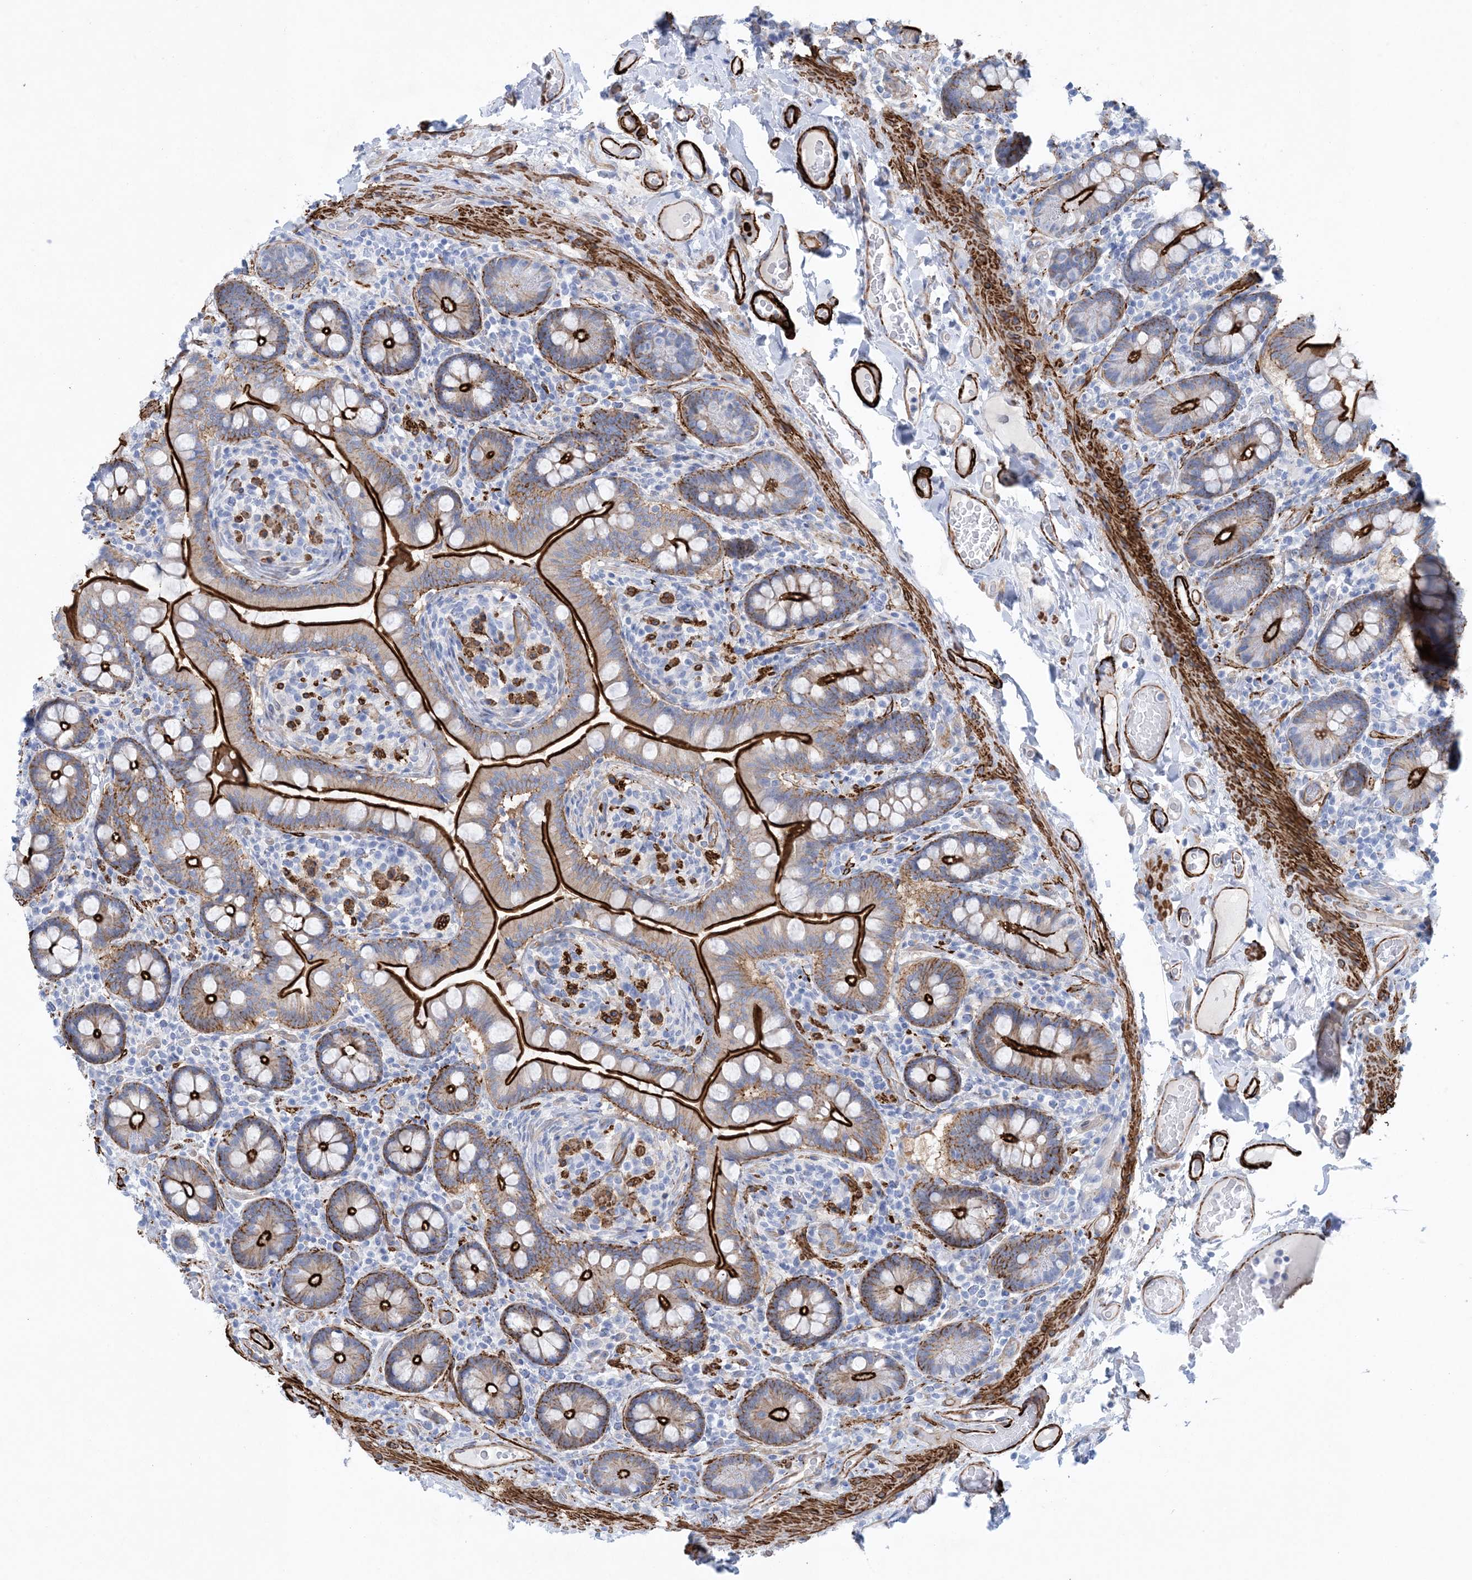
{"staining": {"intensity": "strong", "quantity": "25%-75%", "location": "cytoplasmic/membranous"}, "tissue": "small intestine", "cell_type": "Glandular cells", "image_type": "normal", "snomed": [{"axis": "morphology", "description": "Normal tissue, NOS"}, {"axis": "topography", "description": "Small intestine"}], "caption": "DAB (3,3'-diaminobenzidine) immunohistochemical staining of normal small intestine demonstrates strong cytoplasmic/membranous protein expression in about 25%-75% of glandular cells.", "gene": "SHANK1", "patient": {"sex": "female", "age": 64}}